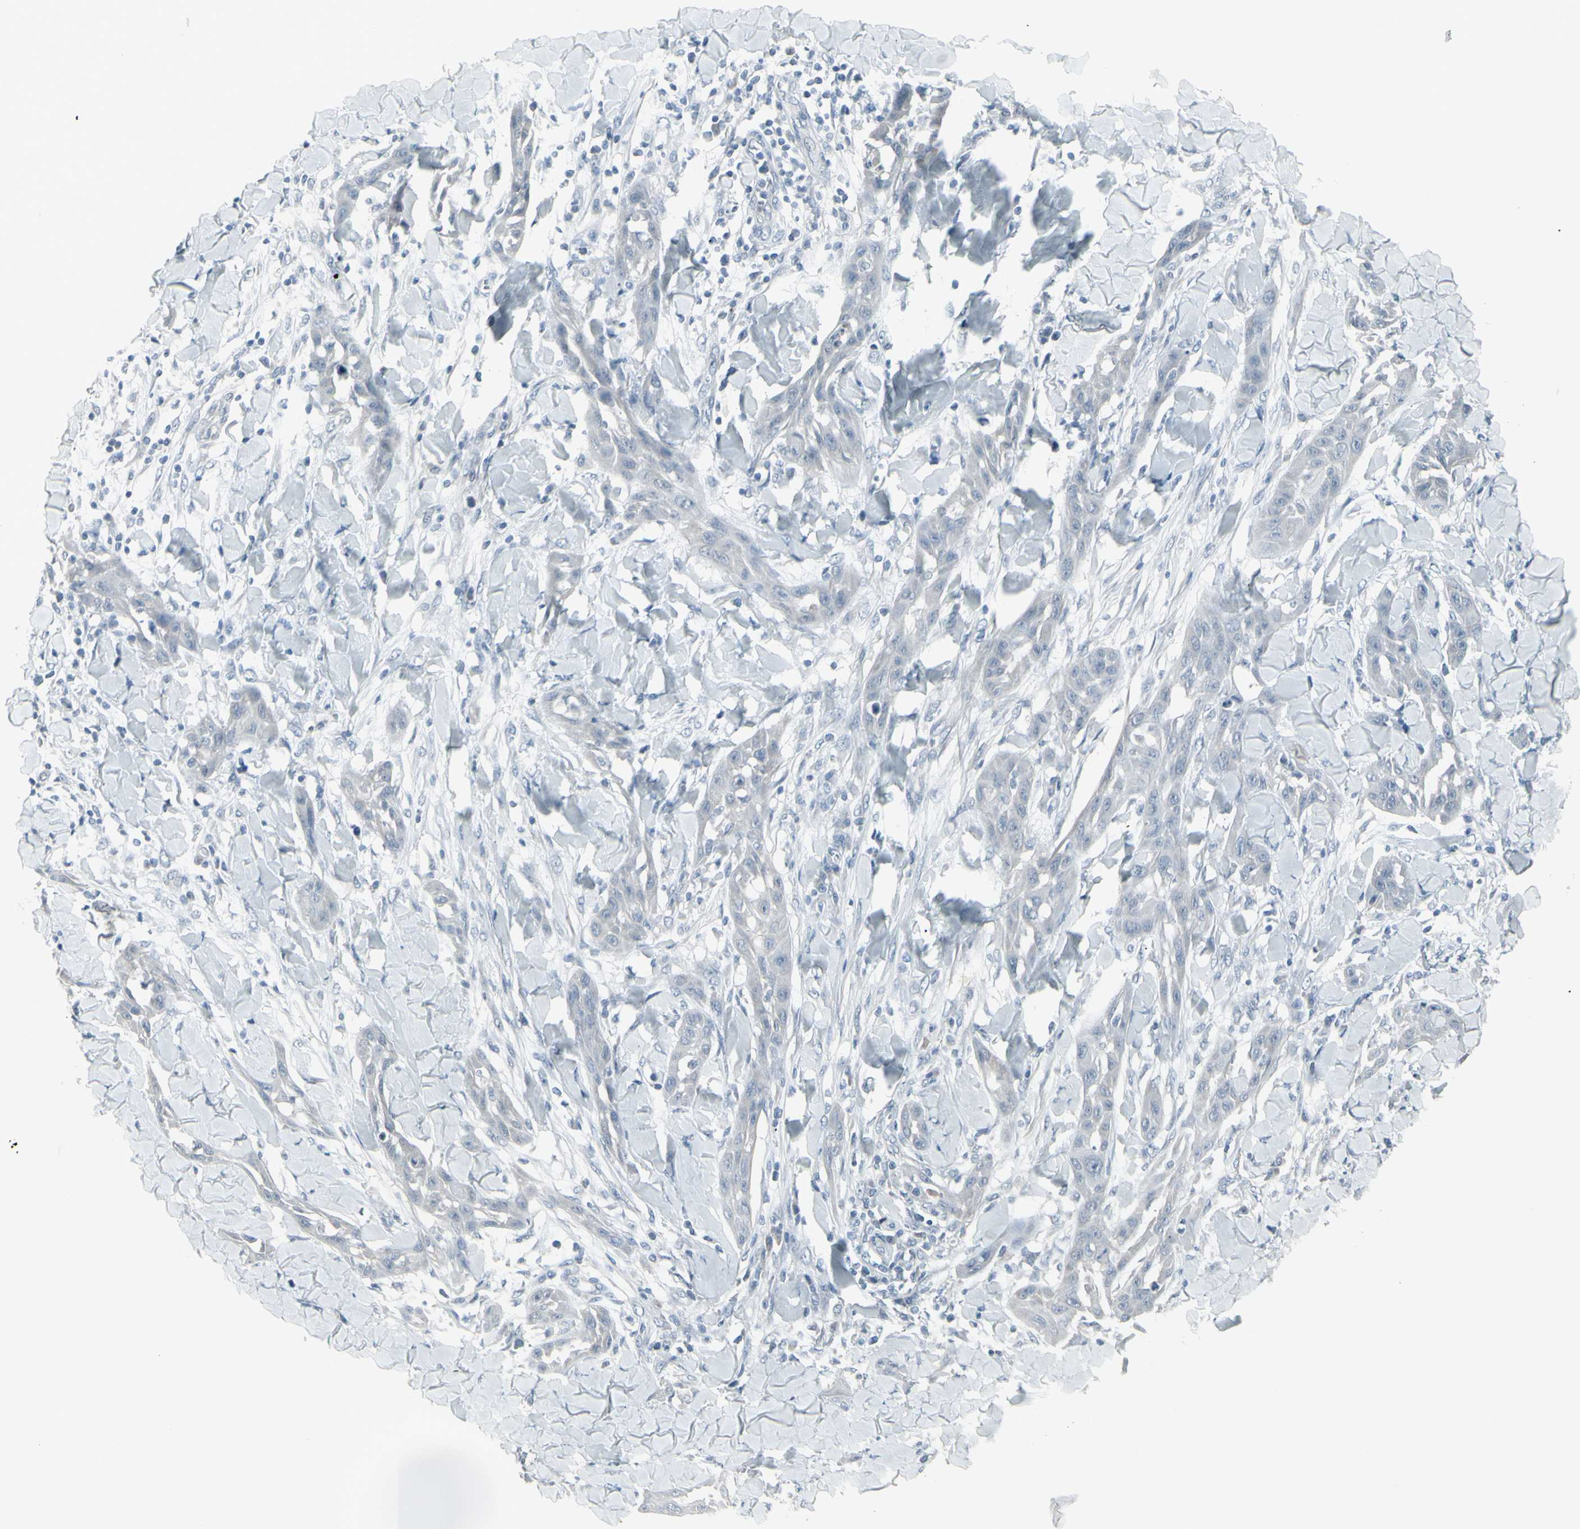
{"staining": {"intensity": "negative", "quantity": "none", "location": "none"}, "tissue": "skin cancer", "cell_type": "Tumor cells", "image_type": "cancer", "snomed": [{"axis": "morphology", "description": "Squamous cell carcinoma, NOS"}, {"axis": "topography", "description": "Skin"}], "caption": "IHC of human skin cancer reveals no expression in tumor cells.", "gene": "RAB3A", "patient": {"sex": "male", "age": 24}}